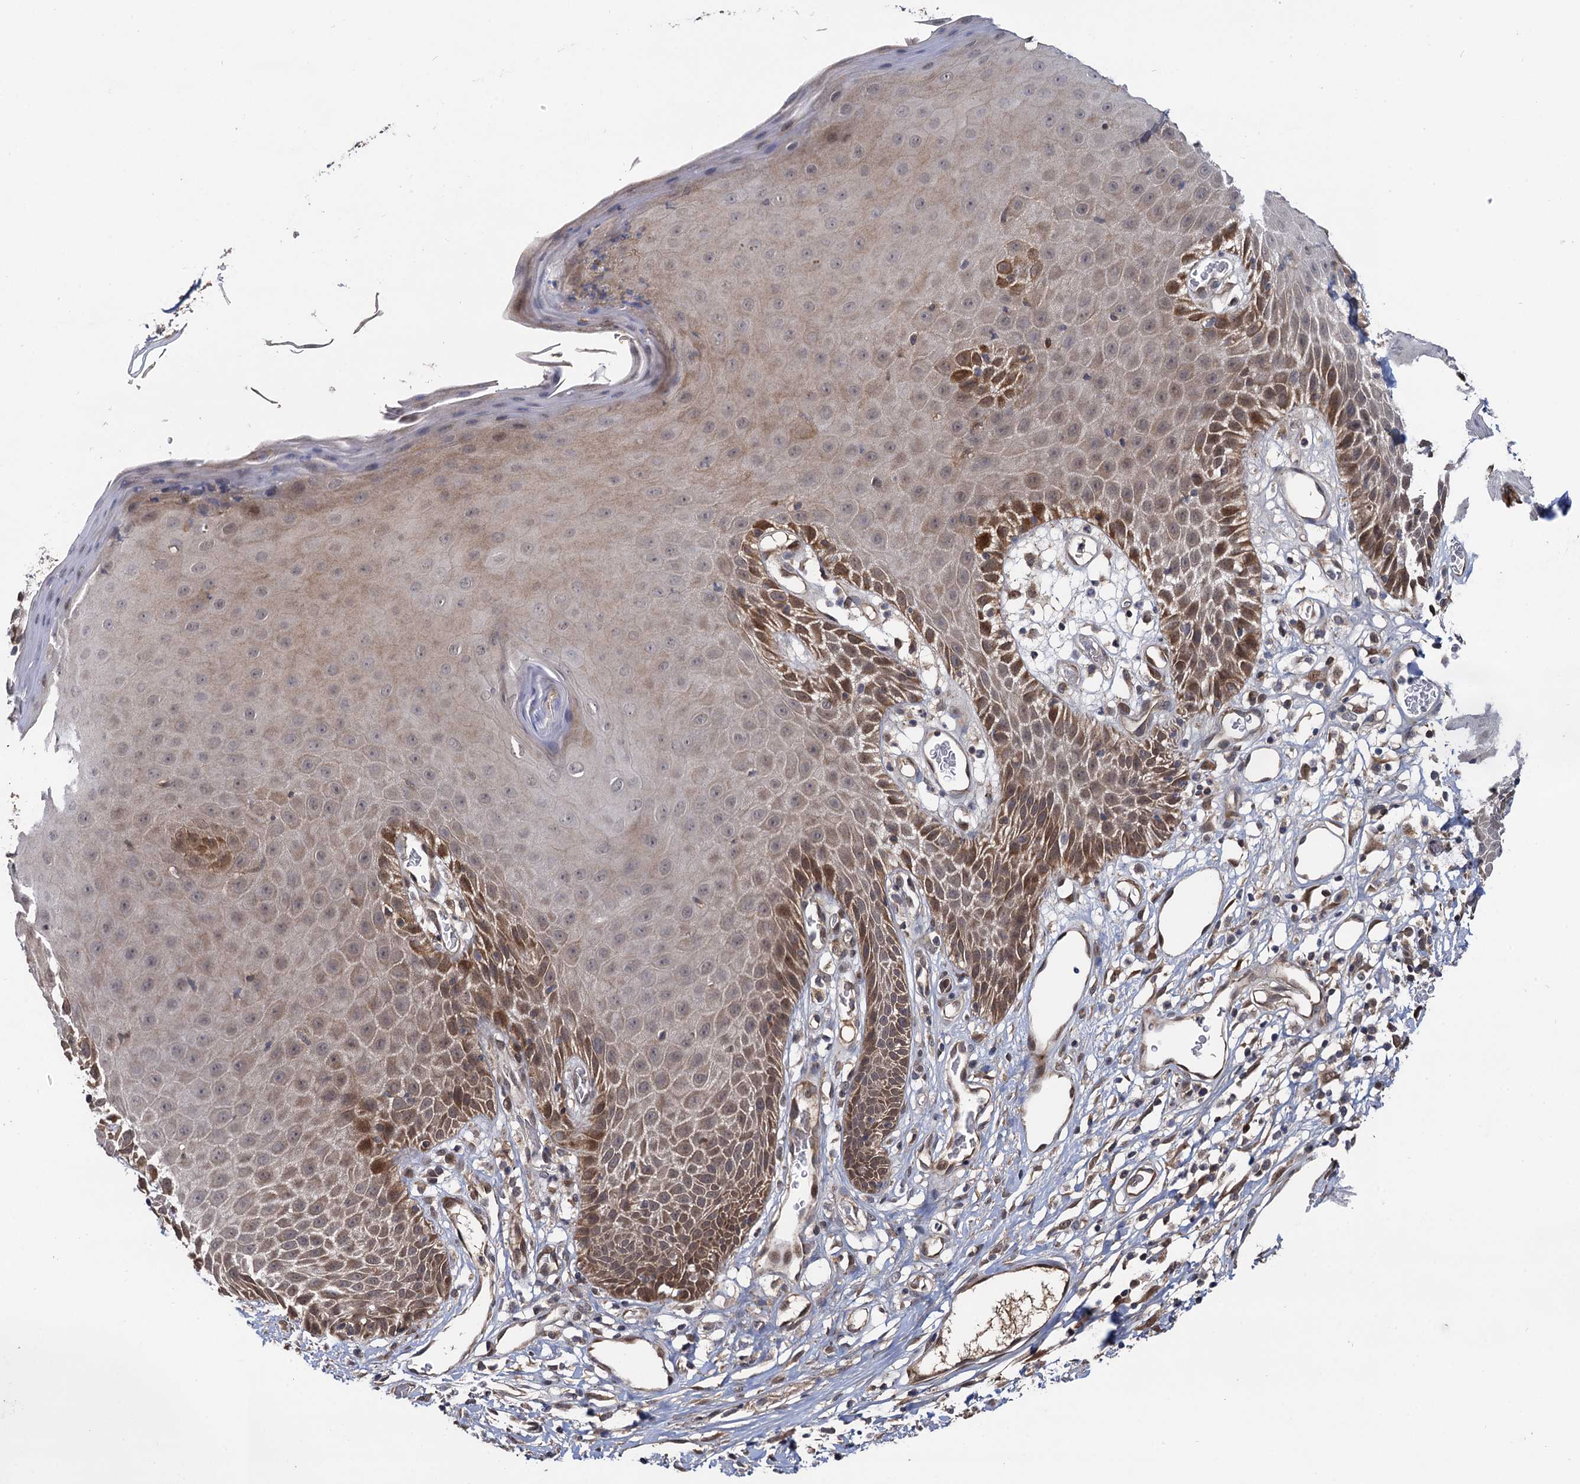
{"staining": {"intensity": "moderate", "quantity": "<25%", "location": "cytoplasmic/membranous"}, "tissue": "skin", "cell_type": "Epidermal cells", "image_type": "normal", "snomed": [{"axis": "morphology", "description": "Normal tissue, NOS"}, {"axis": "topography", "description": "Vulva"}], "caption": "An immunohistochemistry (IHC) histopathology image of unremarkable tissue is shown. Protein staining in brown highlights moderate cytoplasmic/membranous positivity in skin within epidermal cells.", "gene": "SELENOP", "patient": {"sex": "female", "age": 68}}